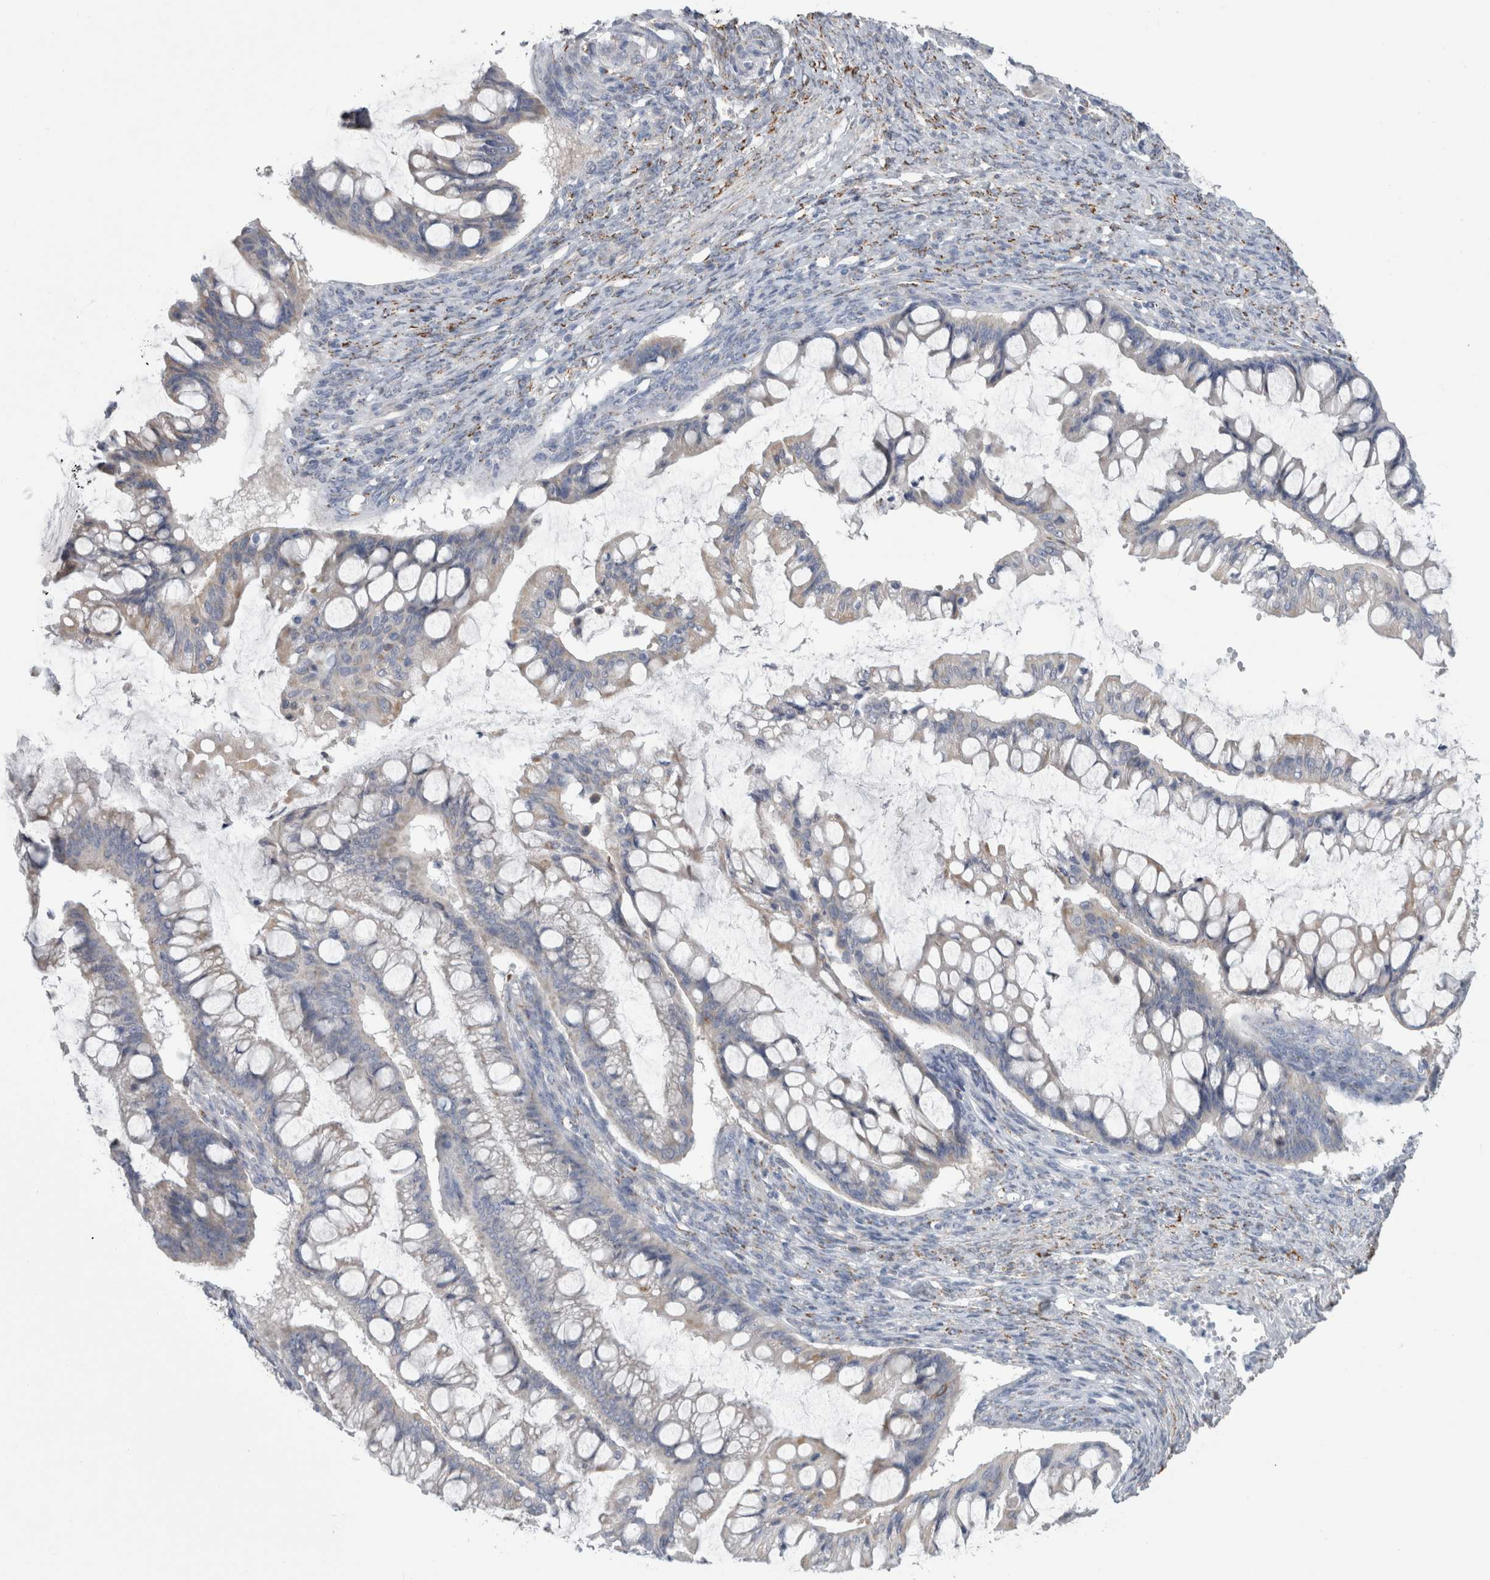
{"staining": {"intensity": "negative", "quantity": "none", "location": "none"}, "tissue": "ovarian cancer", "cell_type": "Tumor cells", "image_type": "cancer", "snomed": [{"axis": "morphology", "description": "Cystadenocarcinoma, mucinous, NOS"}, {"axis": "topography", "description": "Ovary"}], "caption": "There is no significant staining in tumor cells of ovarian mucinous cystadenocarcinoma.", "gene": "GATM", "patient": {"sex": "female", "age": 73}}